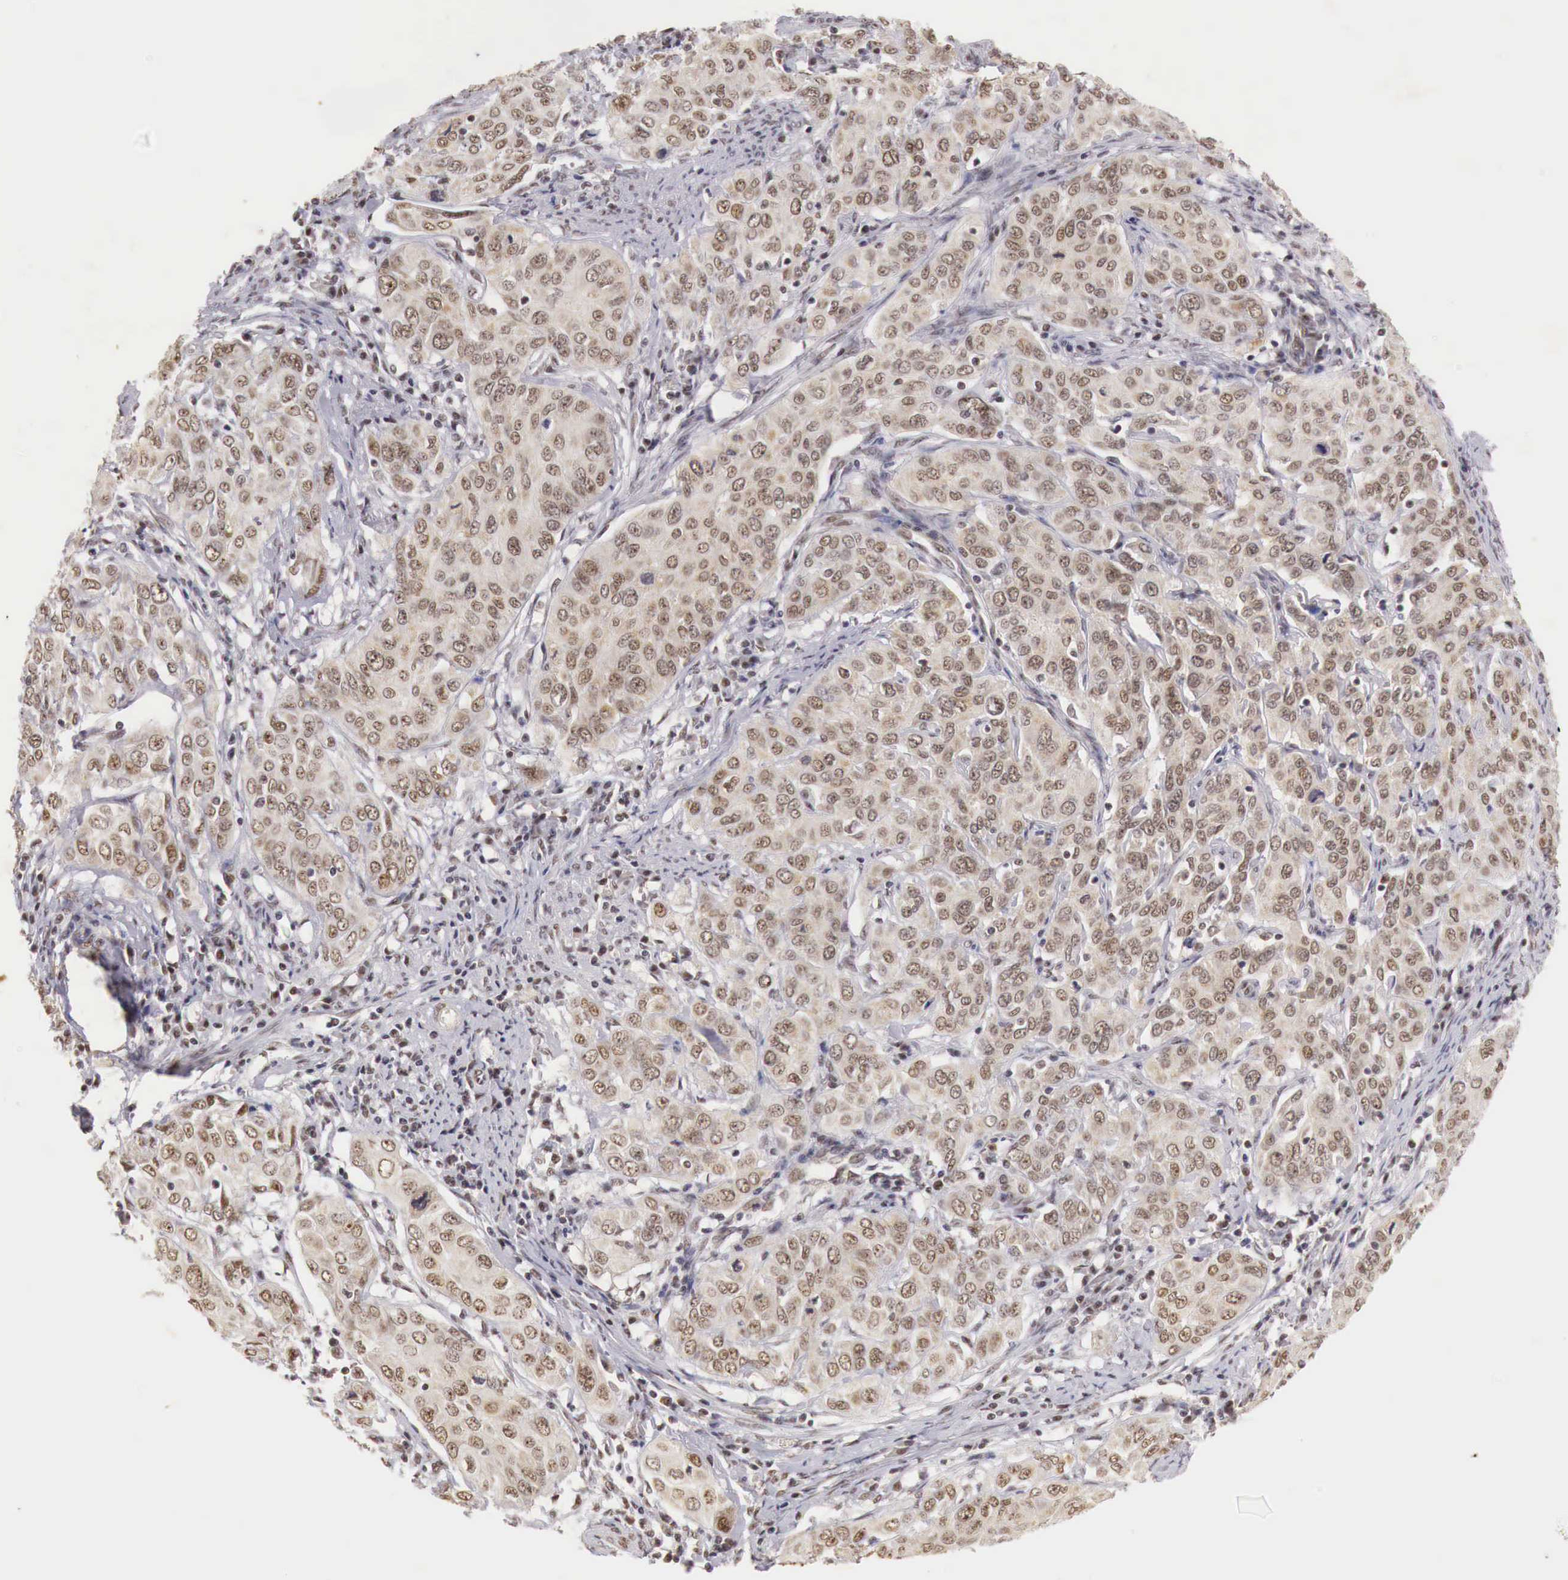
{"staining": {"intensity": "weak", "quantity": ">75%", "location": "cytoplasmic/membranous,nuclear"}, "tissue": "cervical cancer", "cell_type": "Tumor cells", "image_type": "cancer", "snomed": [{"axis": "morphology", "description": "Squamous cell carcinoma, NOS"}, {"axis": "topography", "description": "Cervix"}], "caption": "About >75% of tumor cells in human cervical squamous cell carcinoma reveal weak cytoplasmic/membranous and nuclear protein positivity as visualized by brown immunohistochemical staining.", "gene": "GPKOW", "patient": {"sex": "female", "age": 38}}